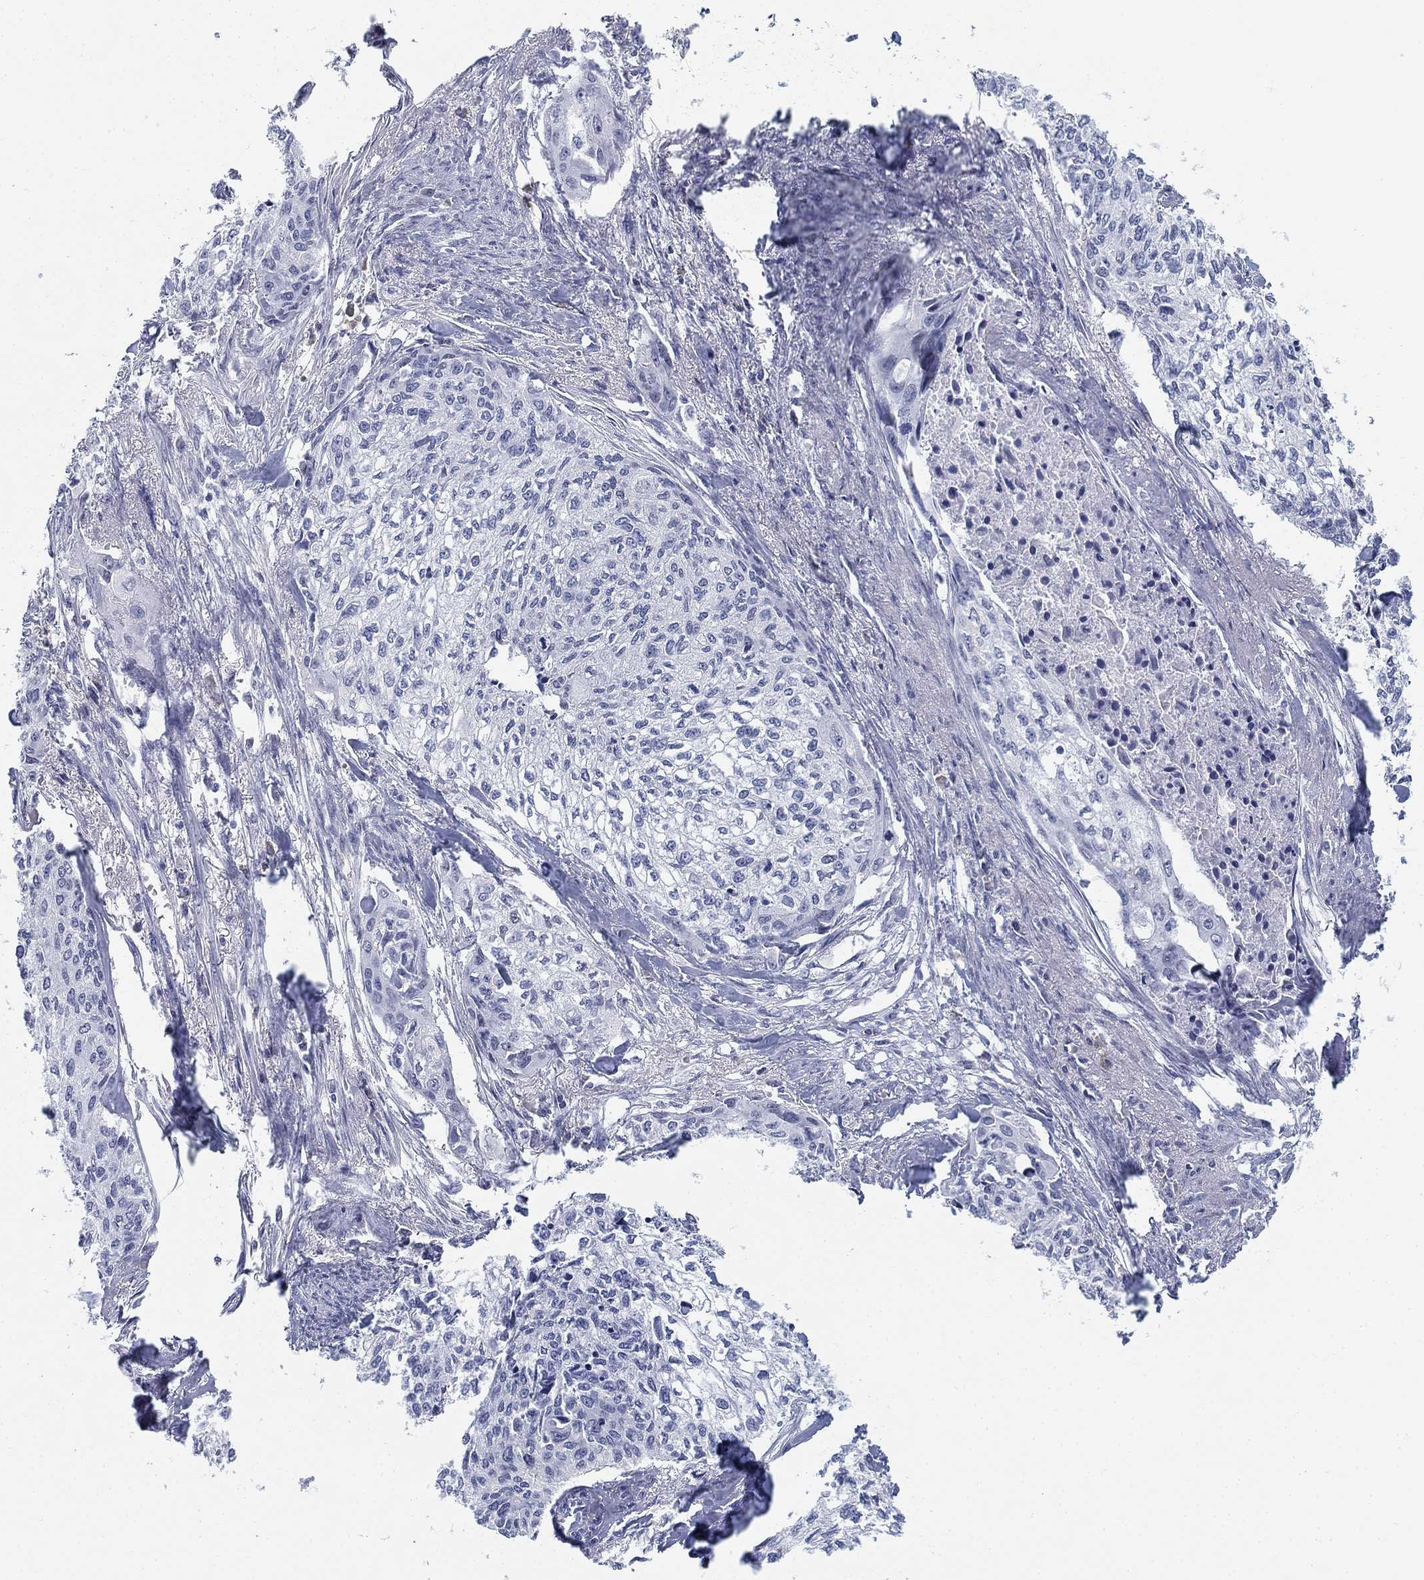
{"staining": {"intensity": "negative", "quantity": "none", "location": "none"}, "tissue": "cervical cancer", "cell_type": "Tumor cells", "image_type": "cancer", "snomed": [{"axis": "morphology", "description": "Squamous cell carcinoma, NOS"}, {"axis": "topography", "description": "Cervix"}], "caption": "There is no significant positivity in tumor cells of cervical squamous cell carcinoma. The staining was performed using DAB (3,3'-diaminobenzidine) to visualize the protein expression in brown, while the nuclei were stained in blue with hematoxylin (Magnification: 20x).", "gene": "GCNA", "patient": {"sex": "female", "age": 58}}